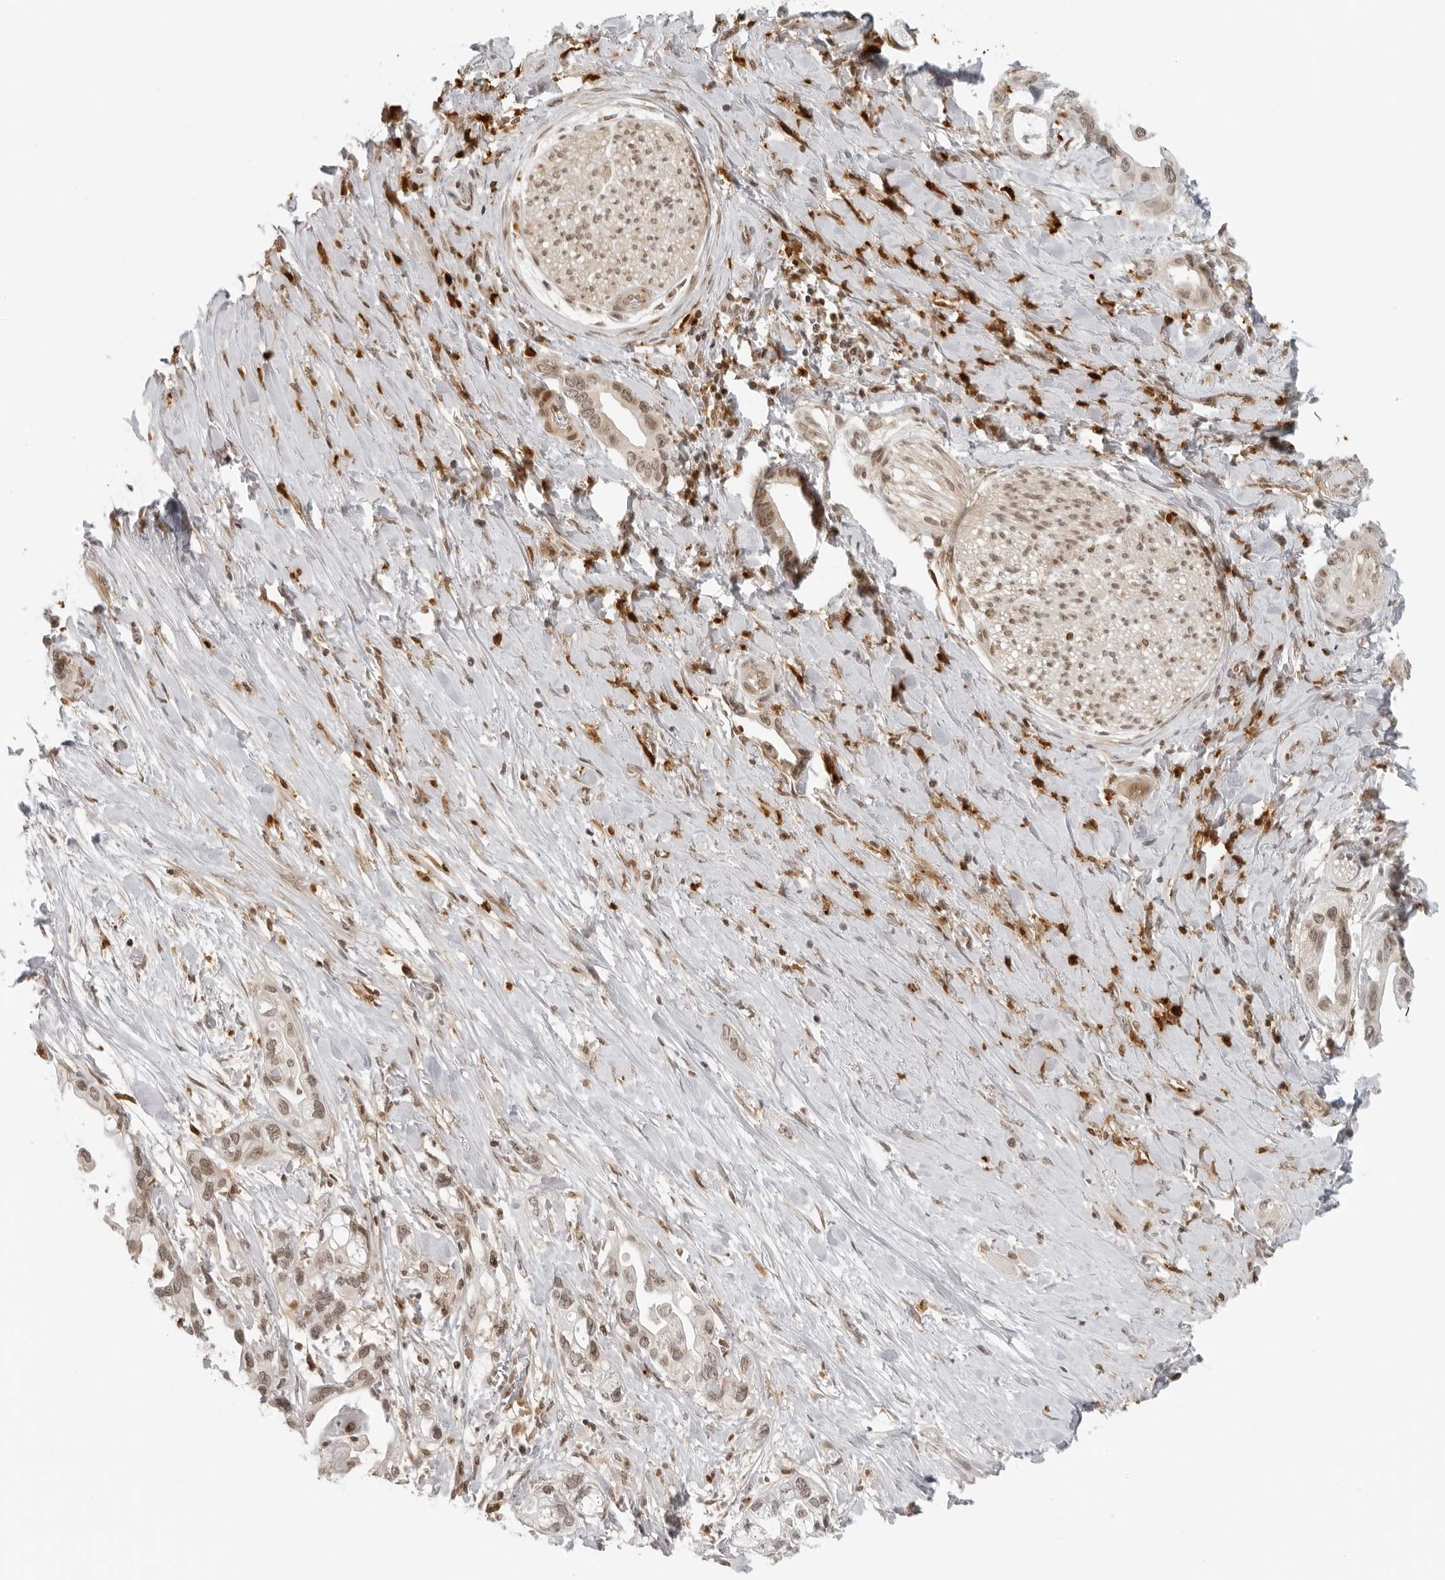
{"staining": {"intensity": "moderate", "quantity": ">75%", "location": "cytoplasmic/membranous,nuclear"}, "tissue": "pancreatic cancer", "cell_type": "Tumor cells", "image_type": "cancer", "snomed": [{"axis": "morphology", "description": "Adenocarcinoma, NOS"}, {"axis": "topography", "description": "Pancreas"}], "caption": "A high-resolution histopathology image shows immunohistochemistry (IHC) staining of adenocarcinoma (pancreatic), which demonstrates moderate cytoplasmic/membranous and nuclear positivity in about >75% of tumor cells.", "gene": "ZNF407", "patient": {"sex": "female", "age": 77}}